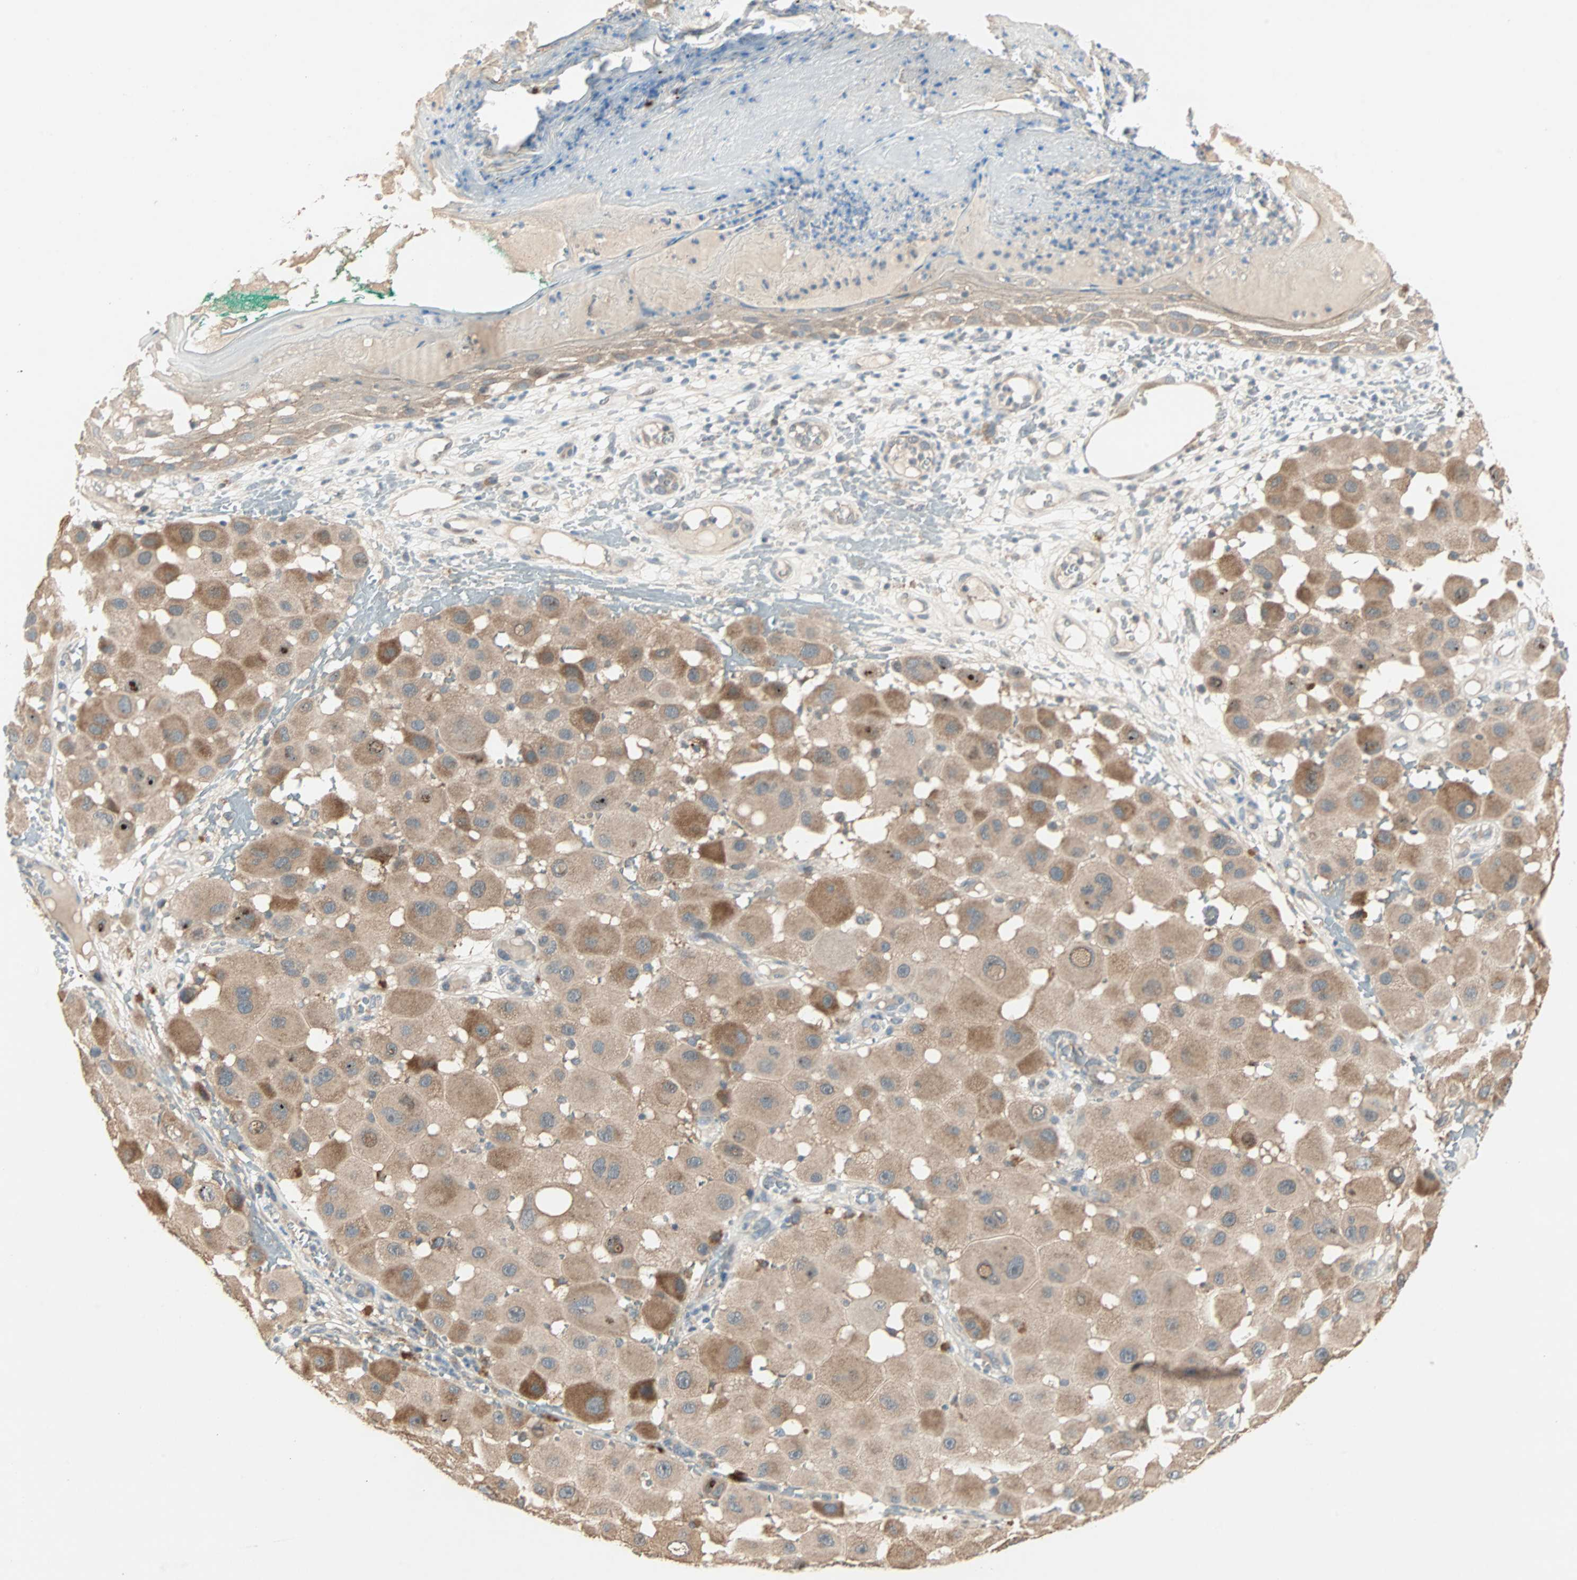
{"staining": {"intensity": "moderate", "quantity": ">75%", "location": "cytoplasmic/membranous"}, "tissue": "melanoma", "cell_type": "Tumor cells", "image_type": "cancer", "snomed": [{"axis": "morphology", "description": "Malignant melanoma, NOS"}, {"axis": "topography", "description": "Skin"}], "caption": "Immunohistochemistry (IHC) (DAB (3,3'-diaminobenzidine)) staining of human melanoma reveals moderate cytoplasmic/membranous protein staining in approximately >75% of tumor cells. The staining was performed using DAB to visualize the protein expression in brown, while the nuclei were stained in blue with hematoxylin (Magnification: 20x).", "gene": "TTF2", "patient": {"sex": "female", "age": 81}}